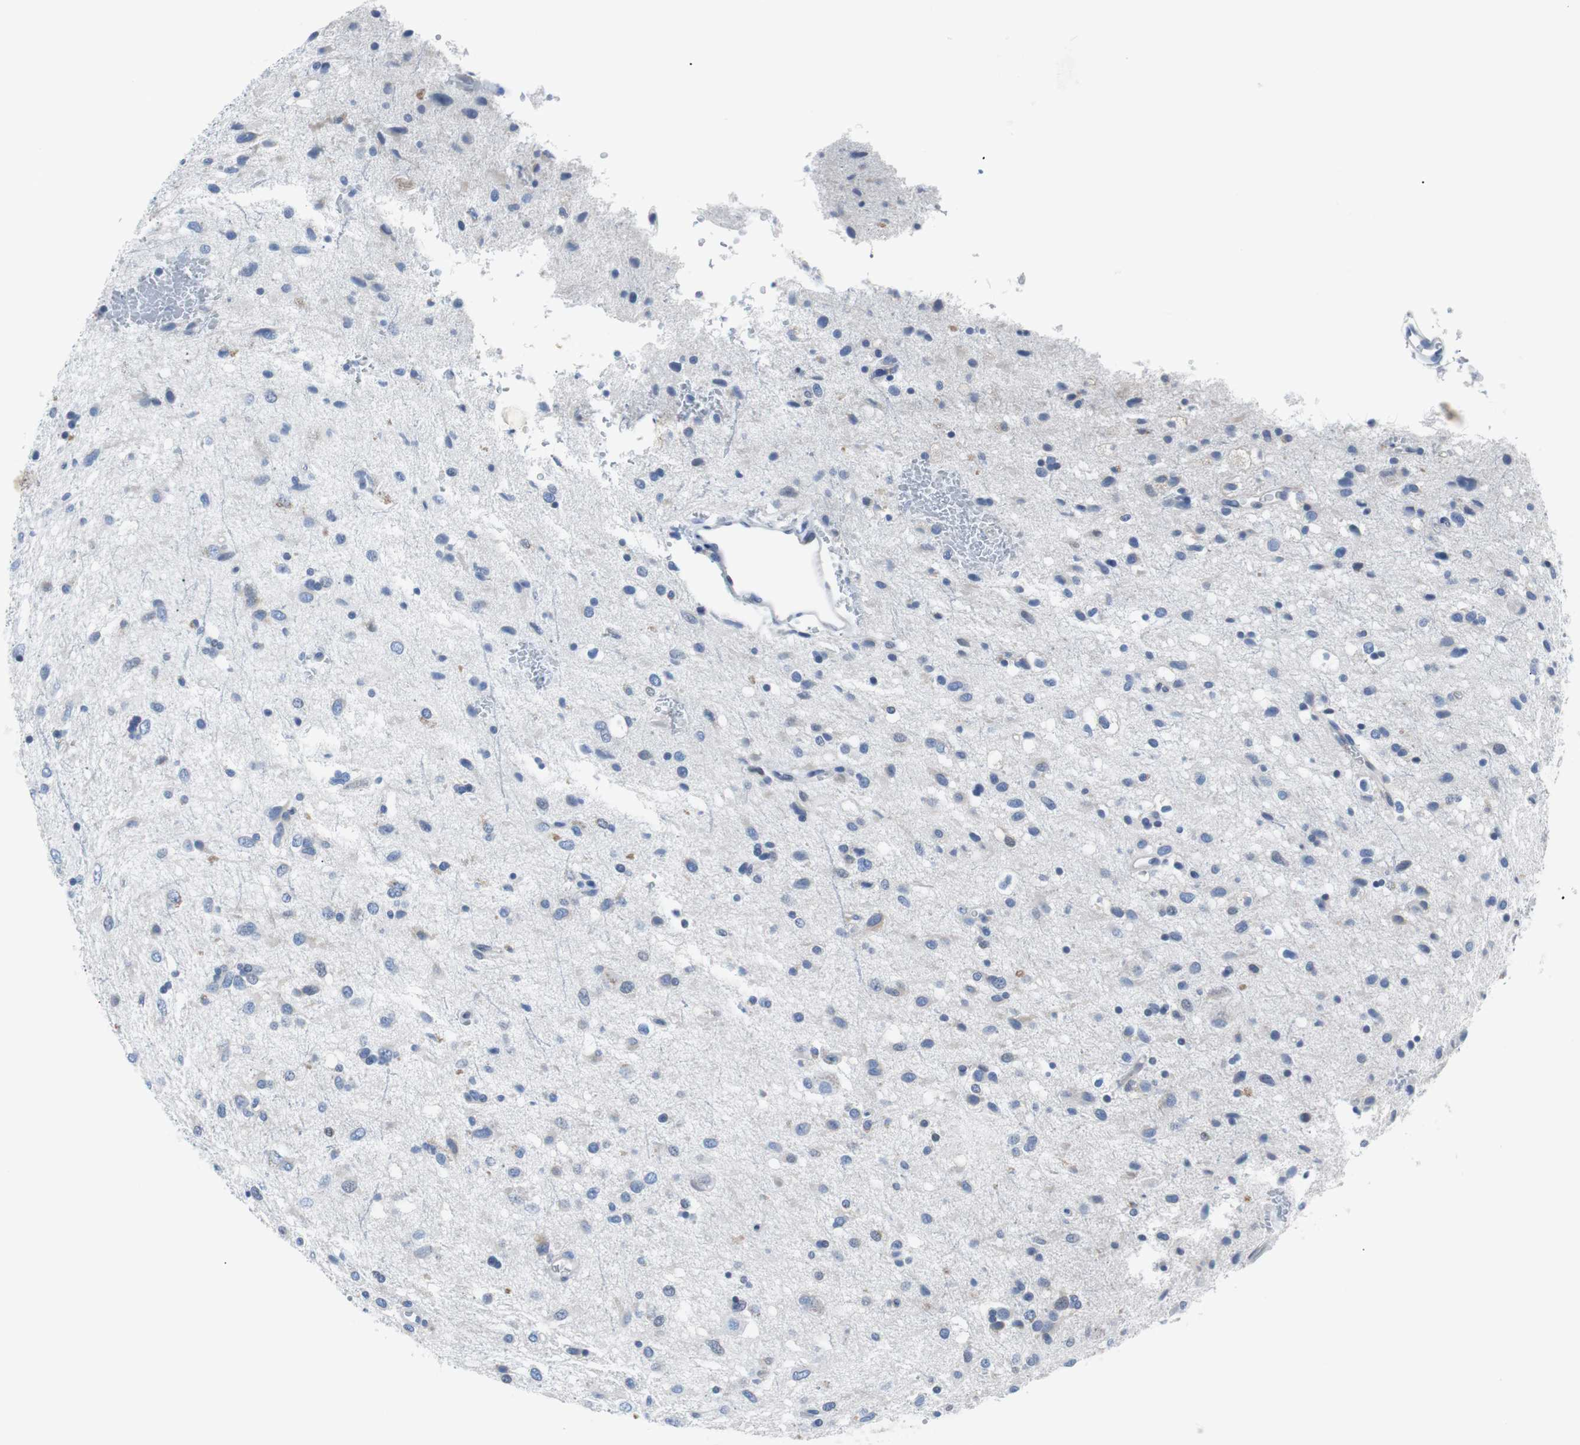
{"staining": {"intensity": "negative", "quantity": "none", "location": "none"}, "tissue": "glioma", "cell_type": "Tumor cells", "image_type": "cancer", "snomed": [{"axis": "morphology", "description": "Glioma, malignant, Low grade"}, {"axis": "topography", "description": "Brain"}], "caption": "This image is of glioma stained with immunohistochemistry (IHC) to label a protein in brown with the nuclei are counter-stained blue. There is no positivity in tumor cells.", "gene": "EEF2K", "patient": {"sex": "male", "age": 77}}